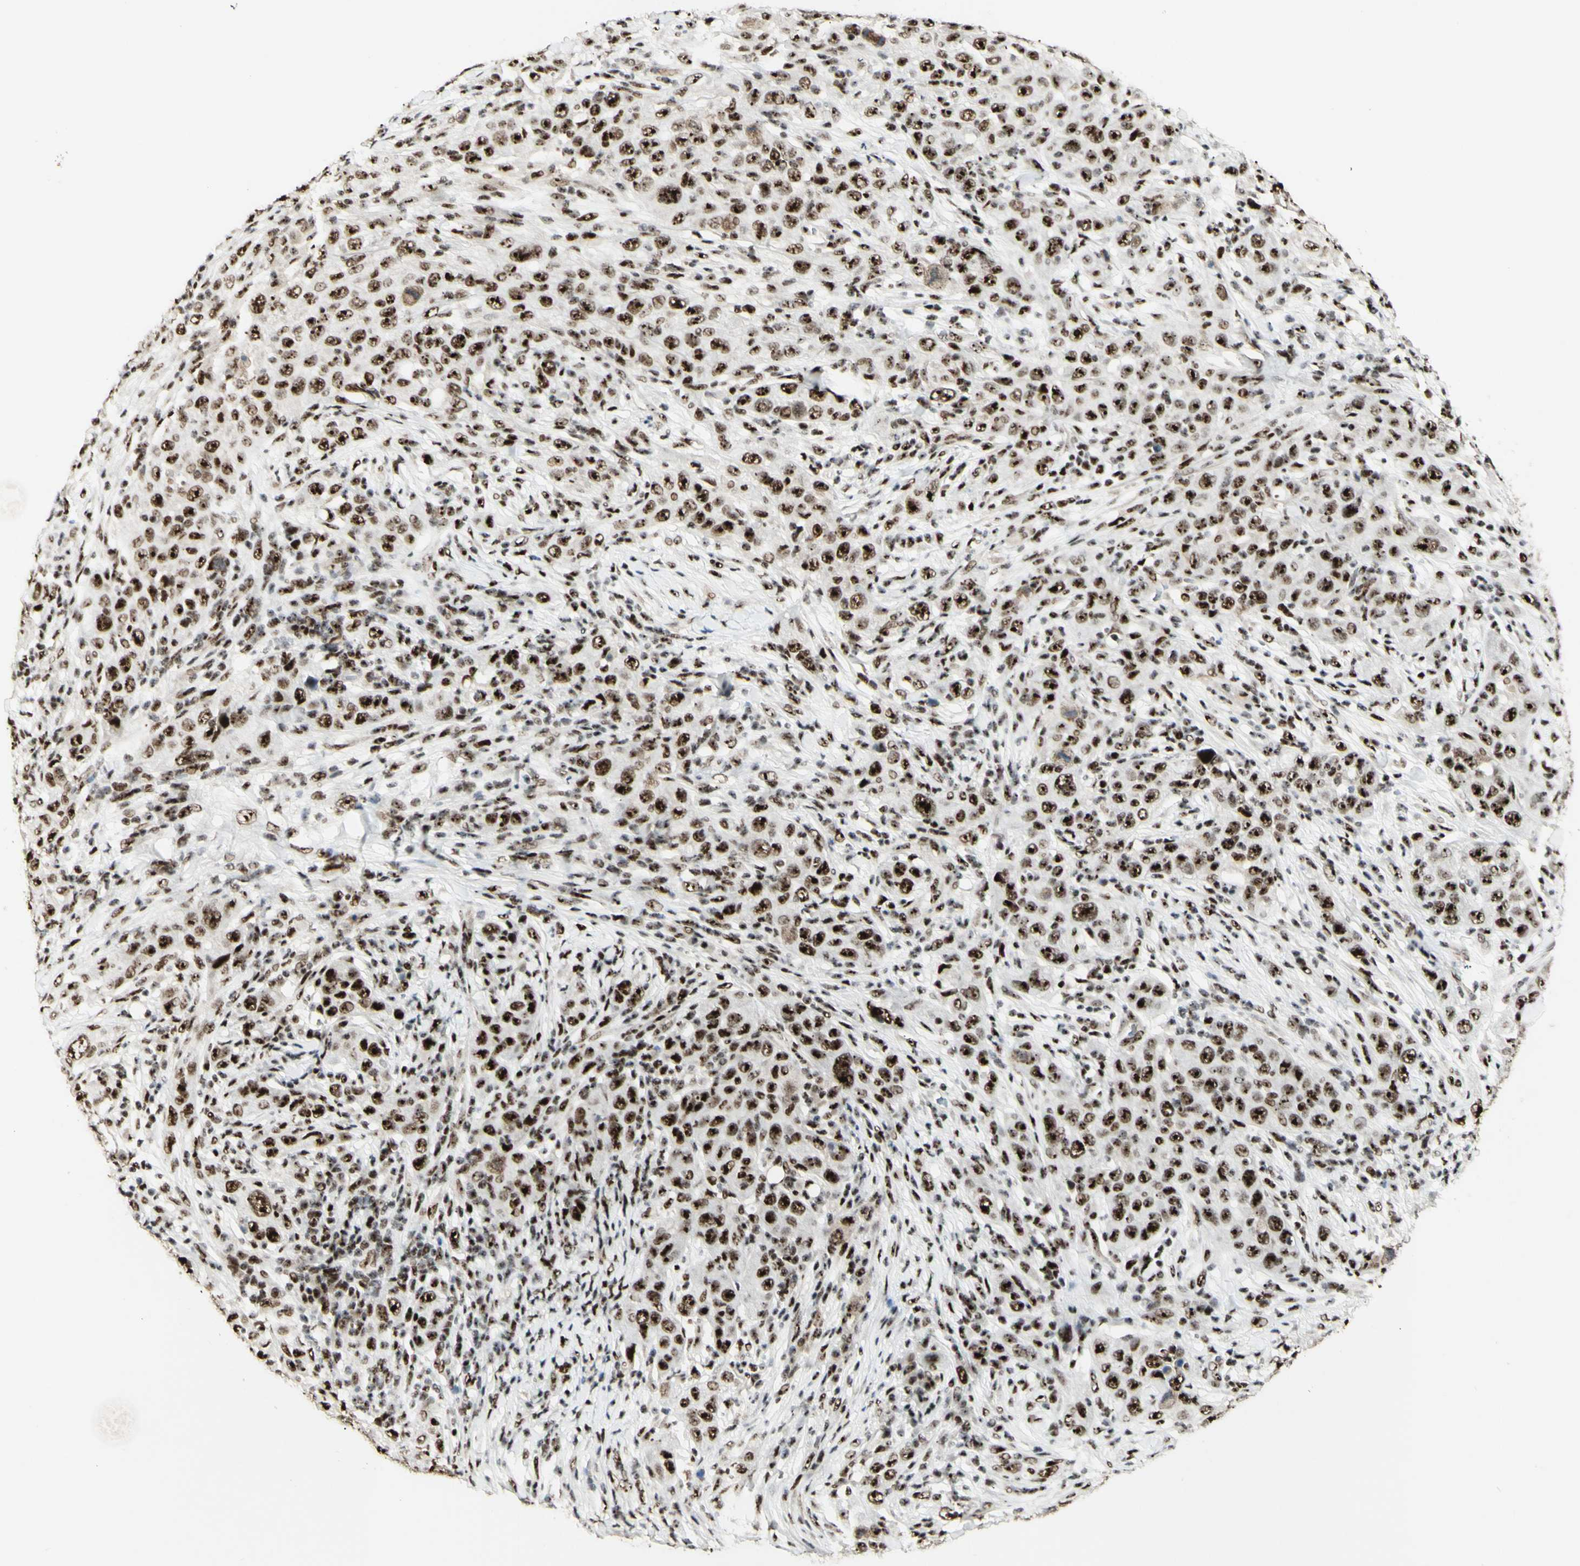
{"staining": {"intensity": "strong", "quantity": ">75%", "location": "nuclear"}, "tissue": "skin cancer", "cell_type": "Tumor cells", "image_type": "cancer", "snomed": [{"axis": "morphology", "description": "Squamous cell carcinoma, NOS"}, {"axis": "topography", "description": "Skin"}], "caption": "A brown stain shows strong nuclear positivity of a protein in squamous cell carcinoma (skin) tumor cells. (IHC, brightfield microscopy, high magnification).", "gene": "DHX9", "patient": {"sex": "female", "age": 88}}